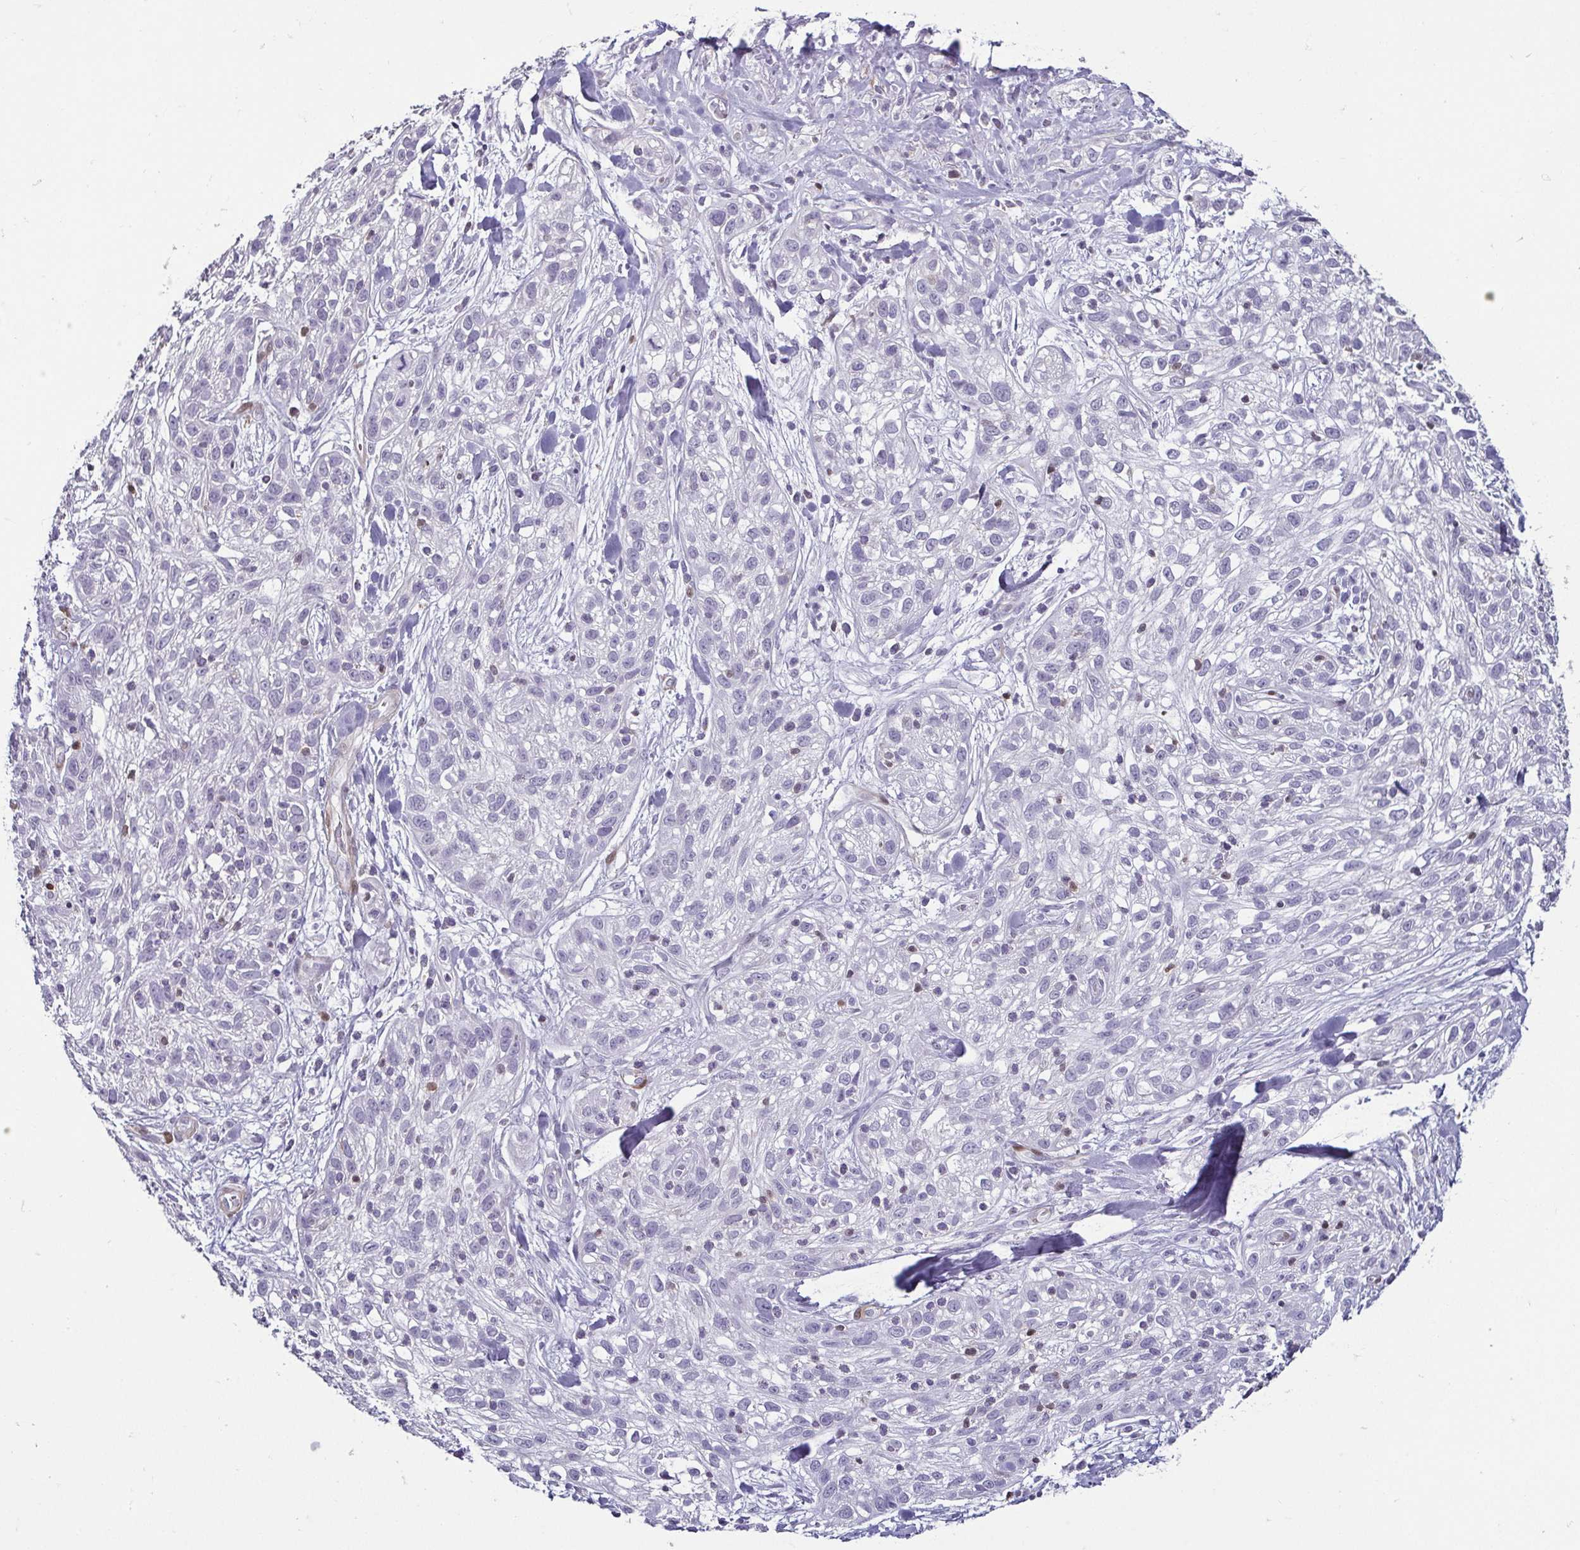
{"staining": {"intensity": "negative", "quantity": "none", "location": "none"}, "tissue": "skin cancer", "cell_type": "Tumor cells", "image_type": "cancer", "snomed": [{"axis": "morphology", "description": "Squamous cell carcinoma, NOS"}, {"axis": "topography", "description": "Skin"}], "caption": "Micrograph shows no protein positivity in tumor cells of skin cancer tissue. (DAB (3,3'-diaminobenzidine) IHC visualized using brightfield microscopy, high magnification).", "gene": "HOPX", "patient": {"sex": "male", "age": 82}}